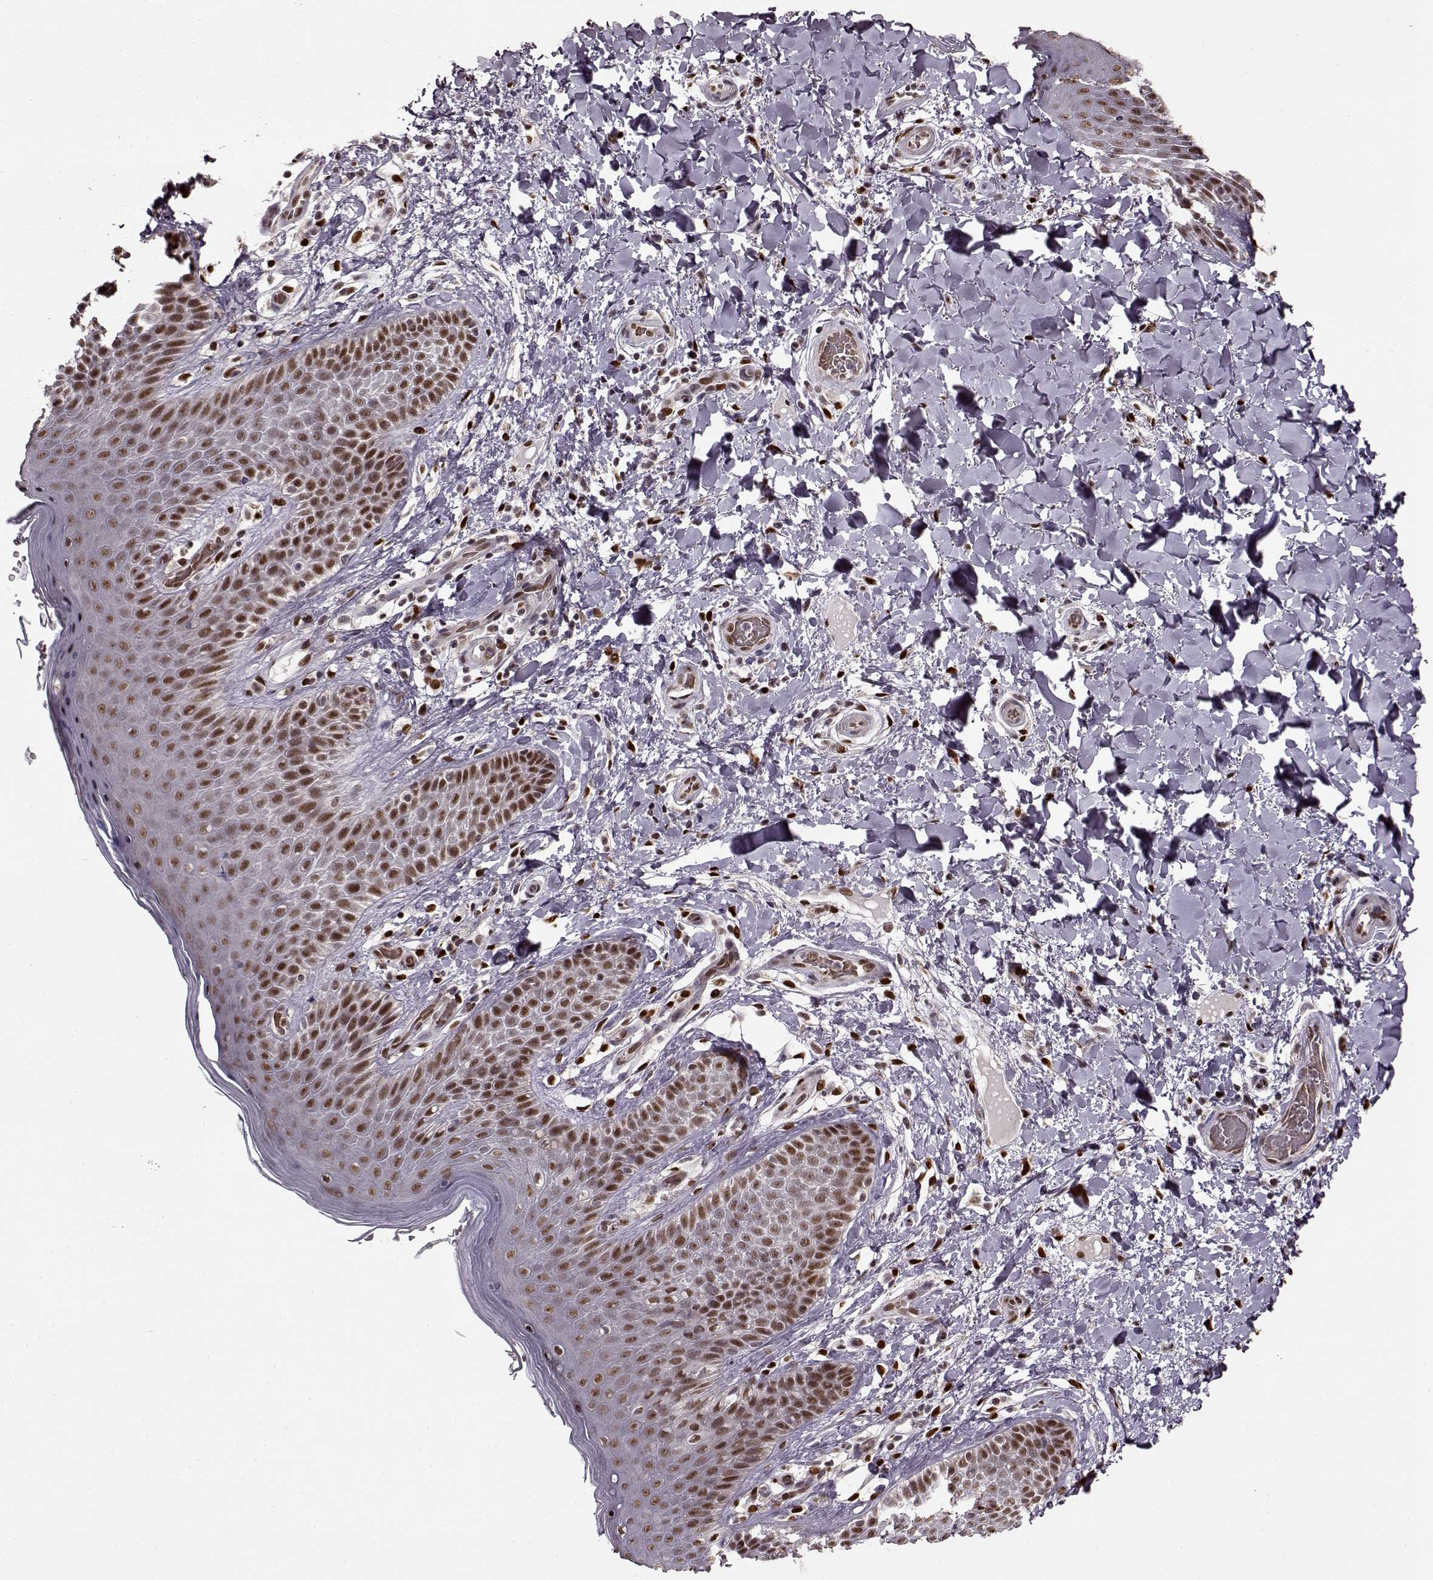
{"staining": {"intensity": "moderate", "quantity": ">75%", "location": "nuclear"}, "tissue": "skin", "cell_type": "Epidermal cells", "image_type": "normal", "snomed": [{"axis": "morphology", "description": "Normal tissue, NOS"}, {"axis": "topography", "description": "Anal"}], "caption": "A medium amount of moderate nuclear positivity is appreciated in approximately >75% of epidermal cells in unremarkable skin.", "gene": "FTO", "patient": {"sex": "male", "age": 36}}